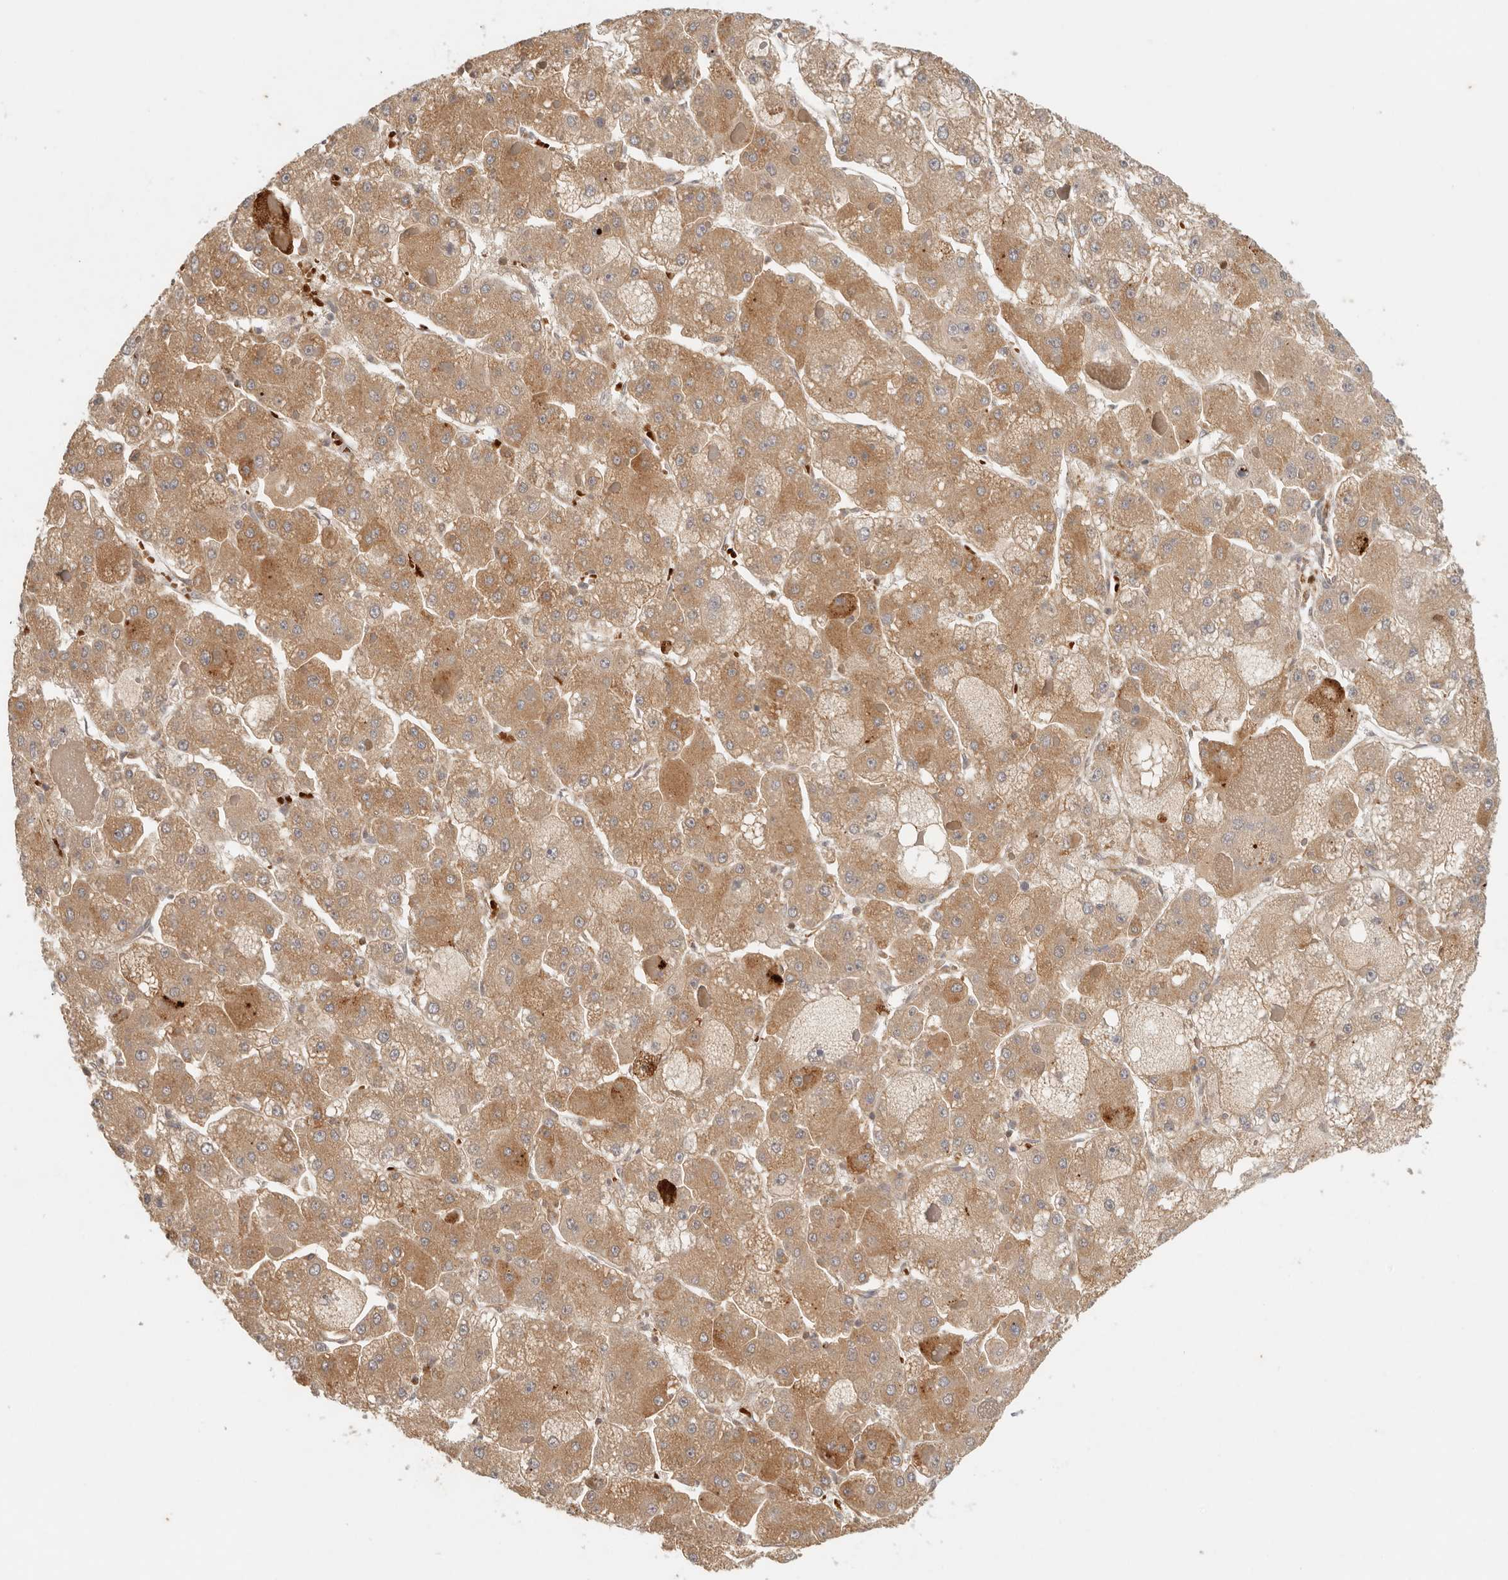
{"staining": {"intensity": "moderate", "quantity": ">75%", "location": "cytoplasmic/membranous"}, "tissue": "liver cancer", "cell_type": "Tumor cells", "image_type": "cancer", "snomed": [{"axis": "morphology", "description": "Carcinoma, Hepatocellular, NOS"}, {"axis": "topography", "description": "Liver"}], "caption": "Hepatocellular carcinoma (liver) stained for a protein exhibits moderate cytoplasmic/membranous positivity in tumor cells.", "gene": "AHDC1", "patient": {"sex": "female", "age": 73}}